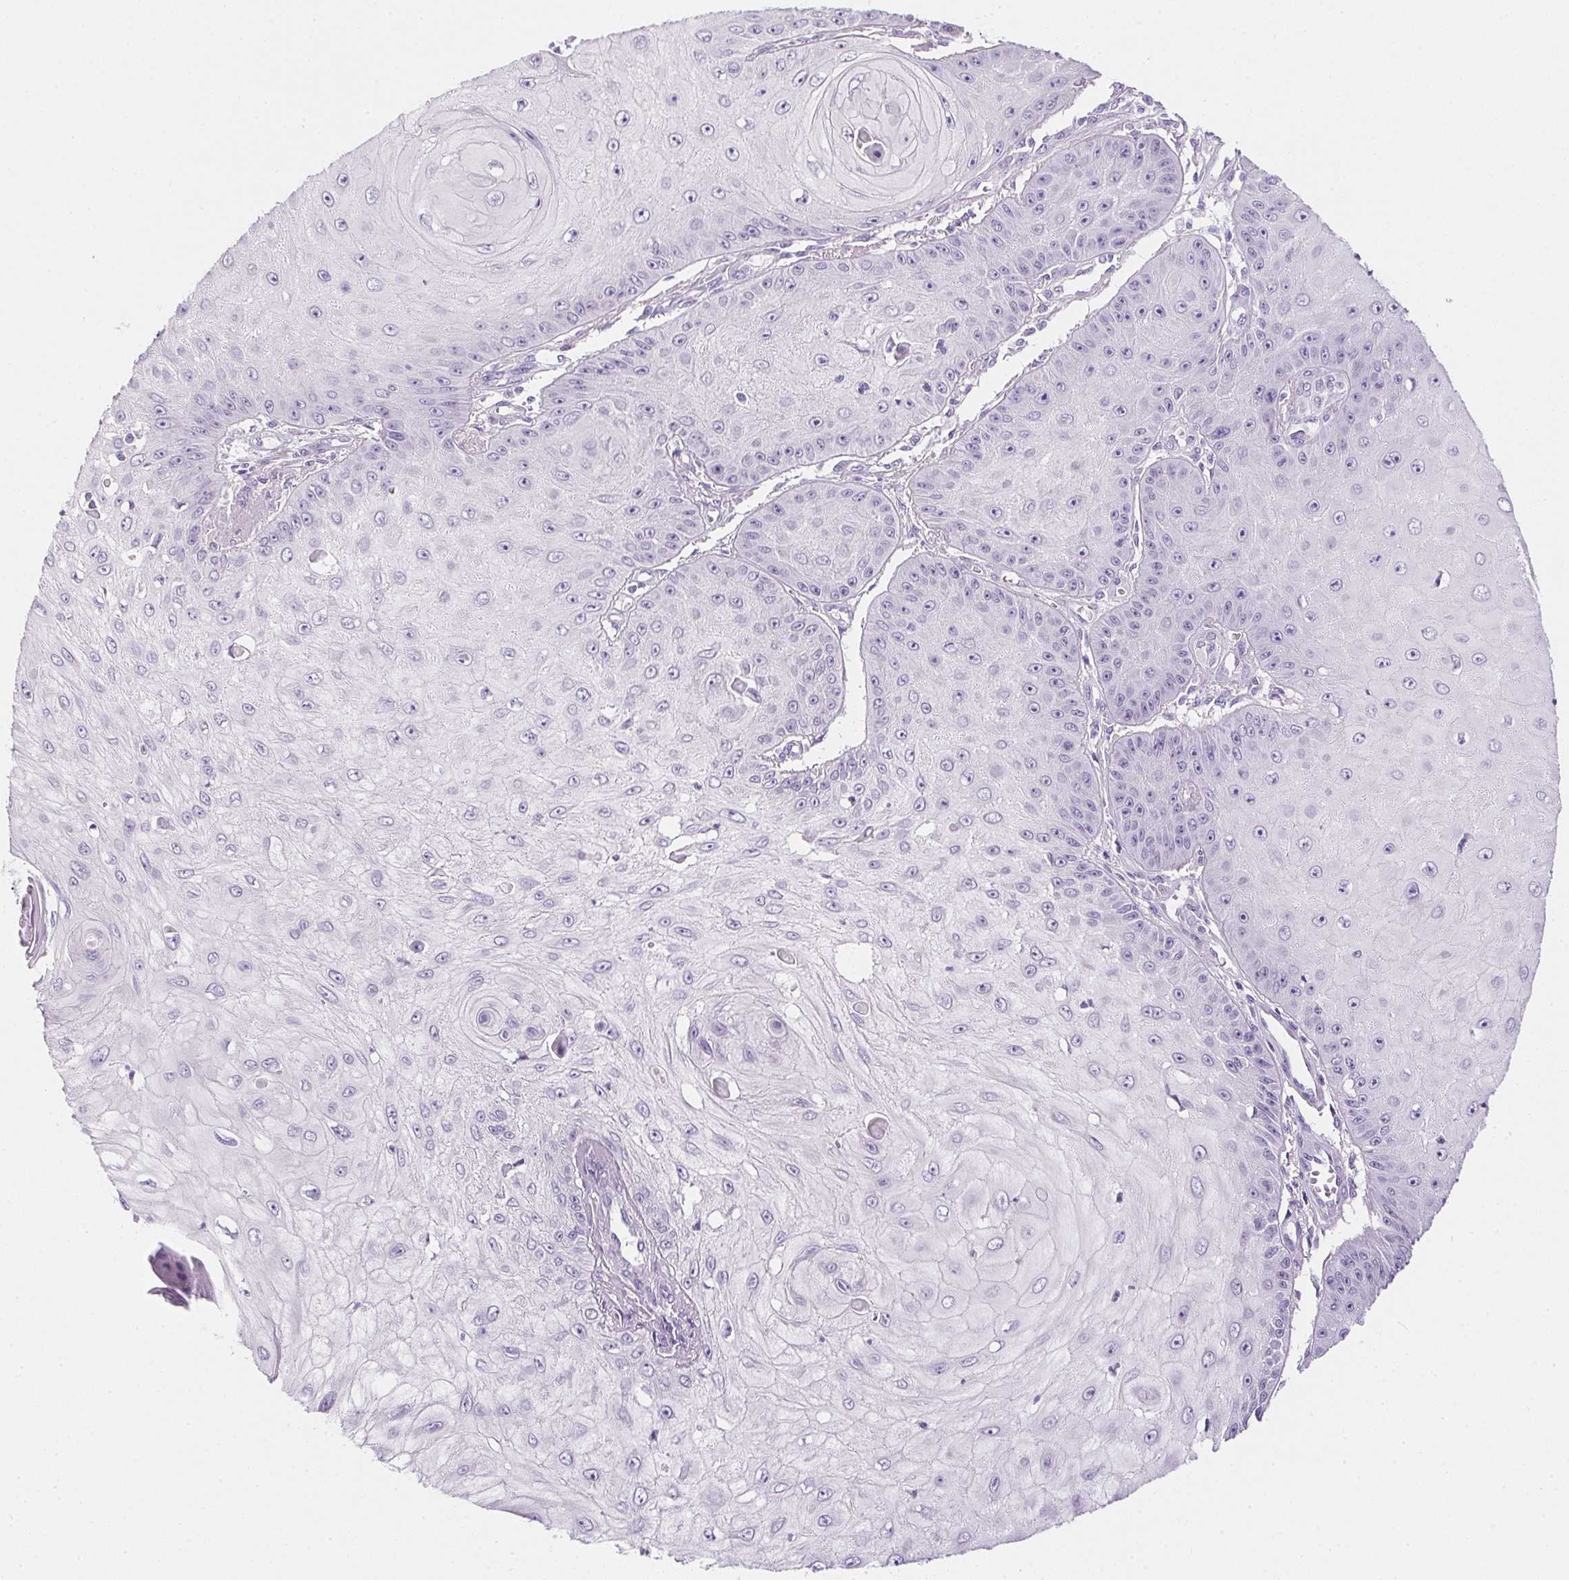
{"staining": {"intensity": "negative", "quantity": "none", "location": "none"}, "tissue": "skin cancer", "cell_type": "Tumor cells", "image_type": "cancer", "snomed": [{"axis": "morphology", "description": "Squamous cell carcinoma, NOS"}, {"axis": "topography", "description": "Skin"}], "caption": "Immunohistochemistry image of skin squamous cell carcinoma stained for a protein (brown), which shows no expression in tumor cells.", "gene": "AQP5", "patient": {"sex": "male", "age": 70}}